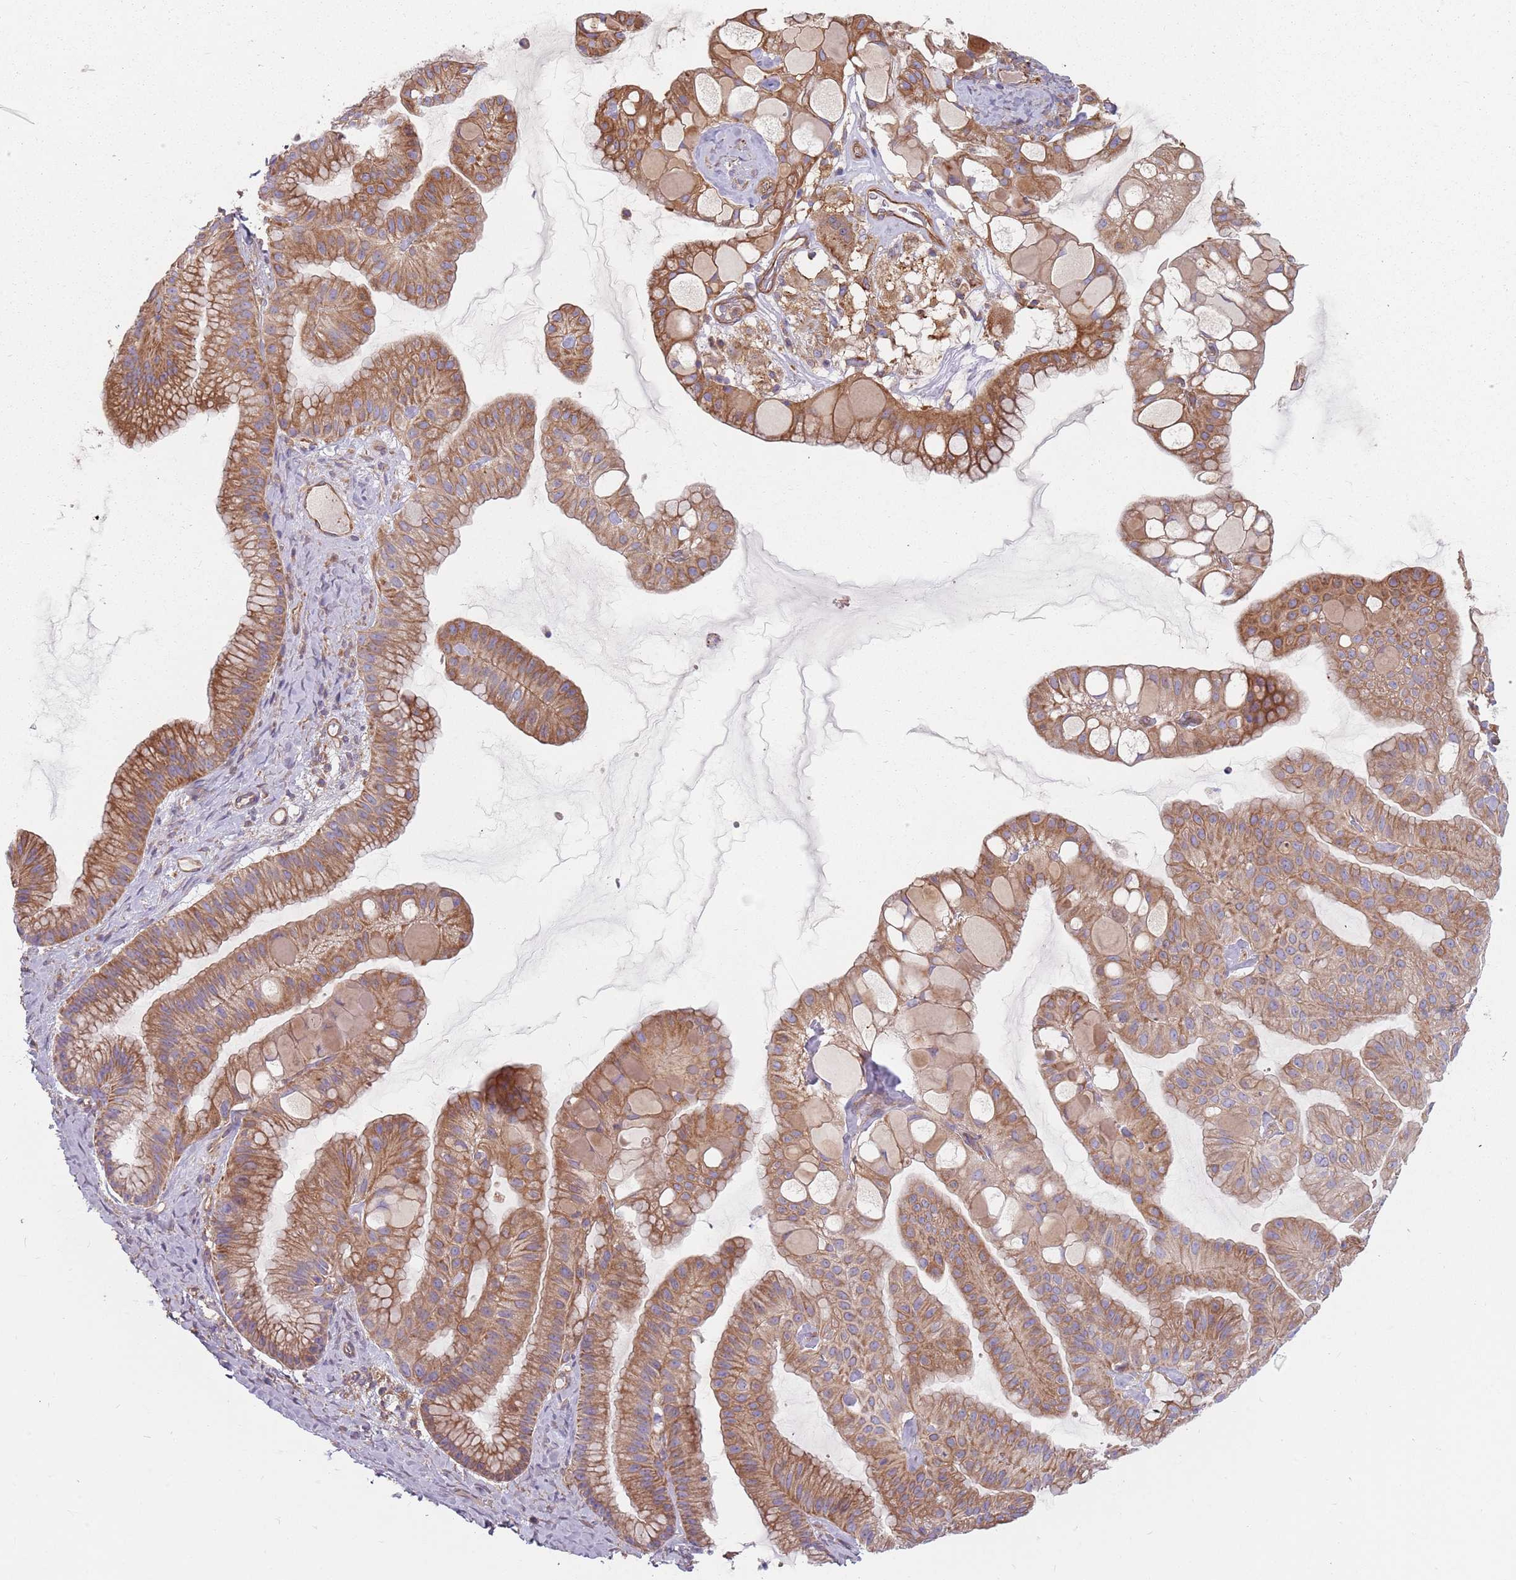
{"staining": {"intensity": "moderate", "quantity": ">75%", "location": "cytoplasmic/membranous"}, "tissue": "ovarian cancer", "cell_type": "Tumor cells", "image_type": "cancer", "snomed": [{"axis": "morphology", "description": "Cystadenocarcinoma, mucinous, NOS"}, {"axis": "topography", "description": "Ovary"}], "caption": "This is an image of immunohistochemistry (IHC) staining of mucinous cystadenocarcinoma (ovarian), which shows moderate expression in the cytoplasmic/membranous of tumor cells.", "gene": "SPDL1", "patient": {"sex": "female", "age": 61}}